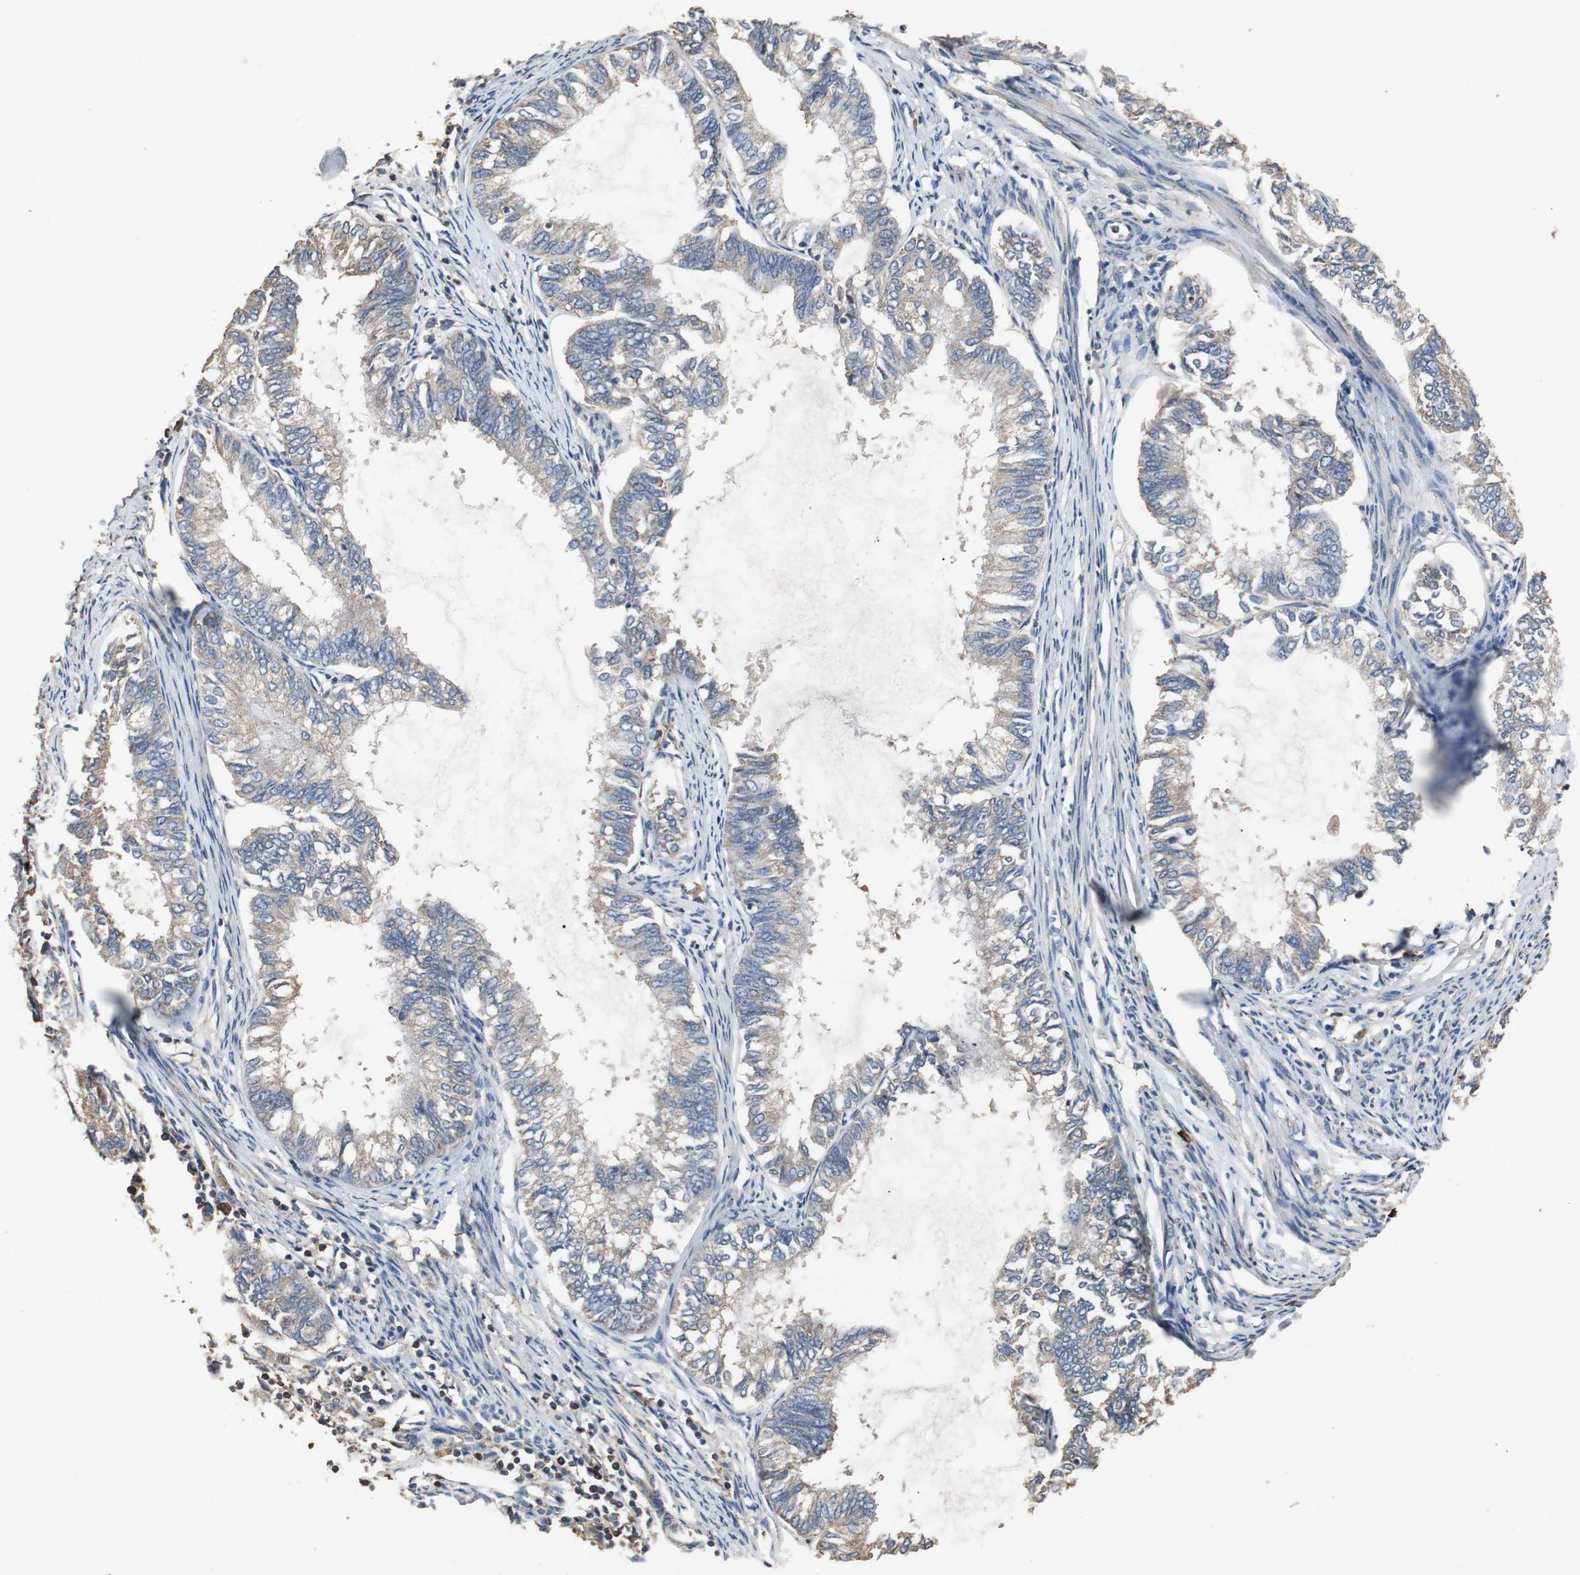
{"staining": {"intensity": "weak", "quantity": "25%-75%", "location": "cytoplasmic/membranous"}, "tissue": "endometrial cancer", "cell_type": "Tumor cells", "image_type": "cancer", "snomed": [{"axis": "morphology", "description": "Adenocarcinoma, NOS"}, {"axis": "topography", "description": "Endometrium"}], "caption": "Tumor cells show weak cytoplasmic/membranous staining in approximately 25%-75% of cells in adenocarcinoma (endometrial).", "gene": "TNFRSF14", "patient": {"sex": "female", "age": 86}}